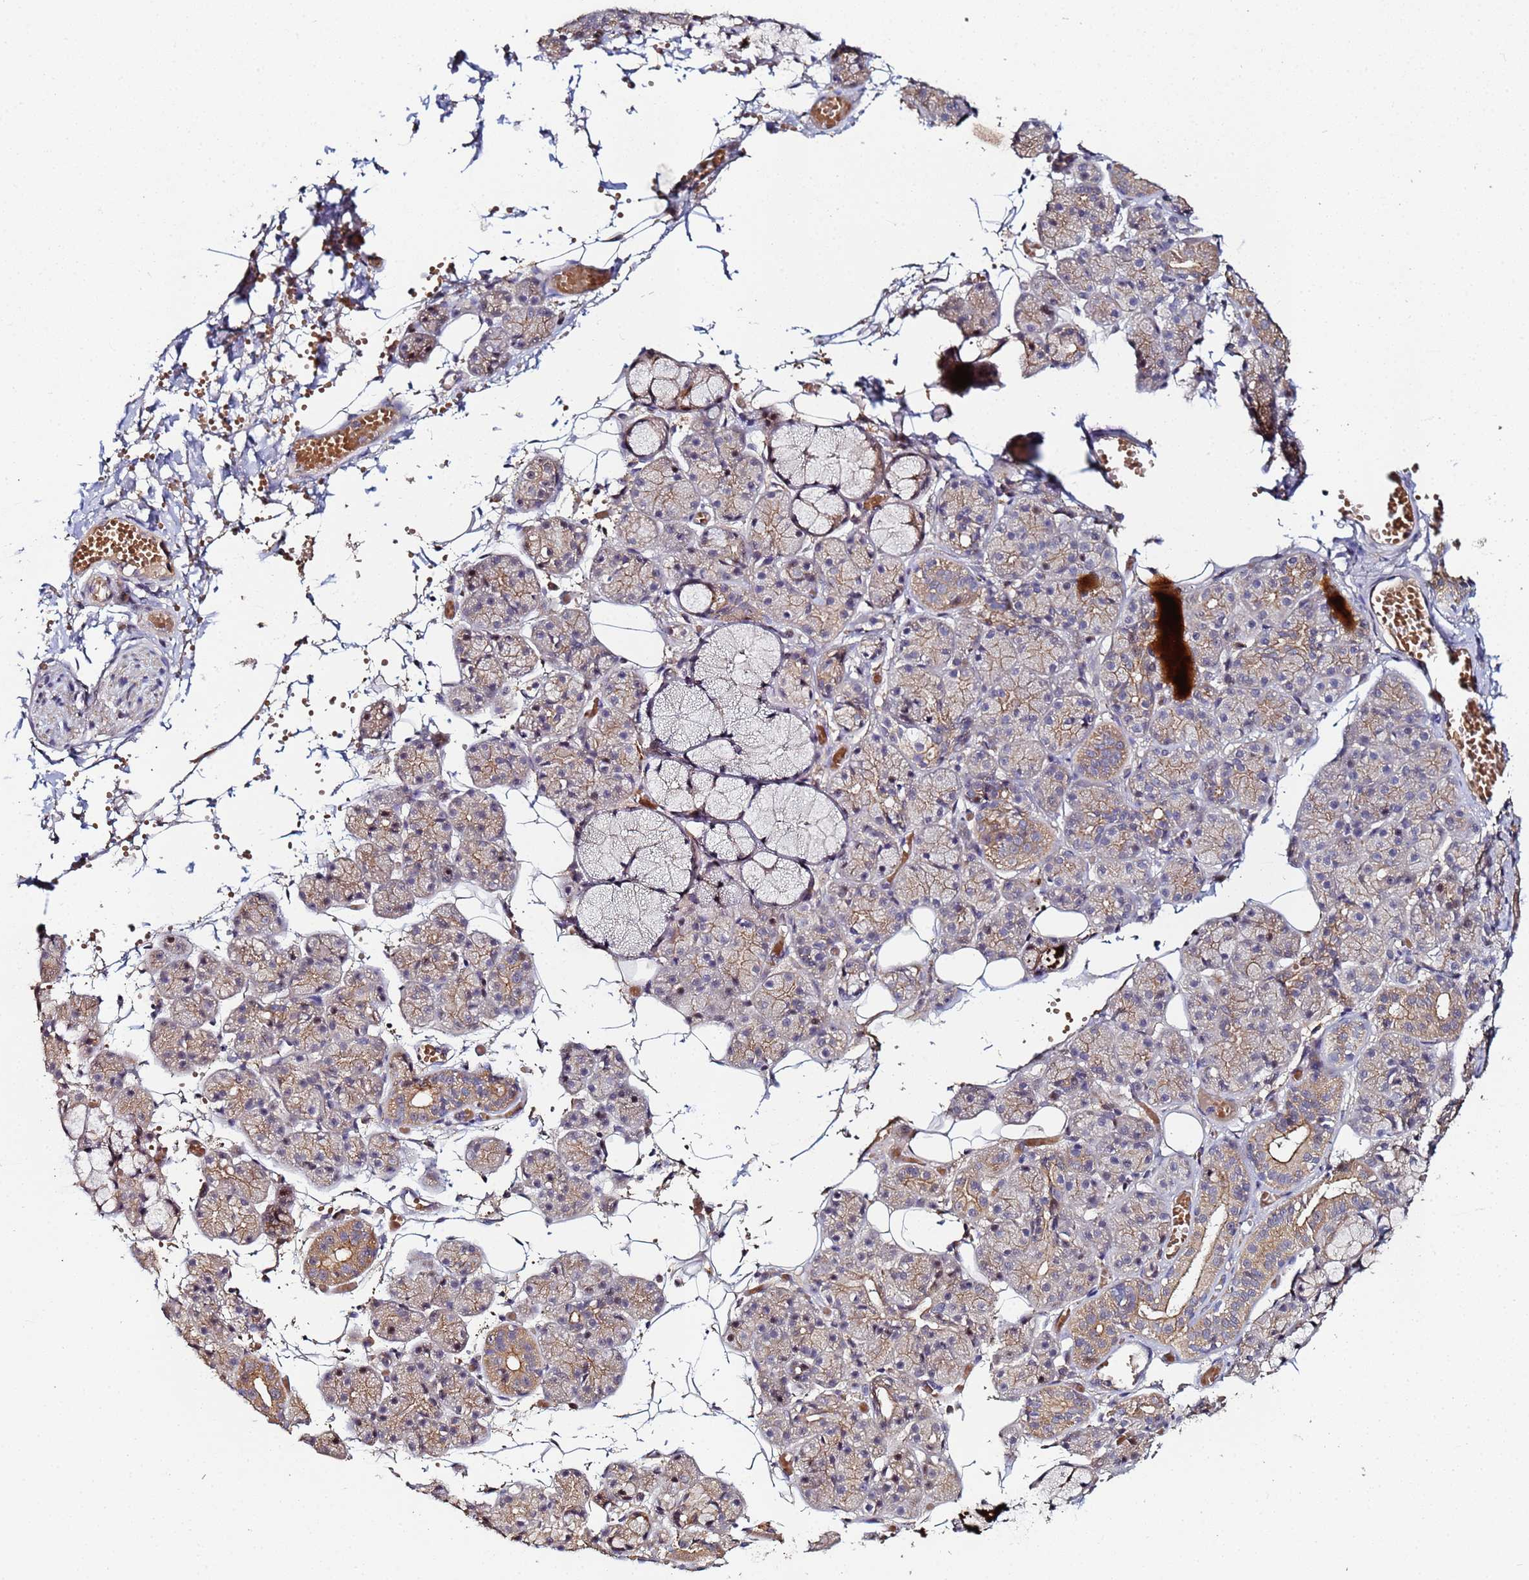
{"staining": {"intensity": "moderate", "quantity": "<25%", "location": "cytoplasmic/membranous,nuclear"}, "tissue": "salivary gland", "cell_type": "Glandular cells", "image_type": "normal", "snomed": [{"axis": "morphology", "description": "Normal tissue, NOS"}, {"axis": "topography", "description": "Salivary gland"}], "caption": "Immunohistochemistry of benign human salivary gland displays low levels of moderate cytoplasmic/membranous,nuclear staining in approximately <25% of glandular cells.", "gene": "OSER1", "patient": {"sex": "male", "age": 63}}